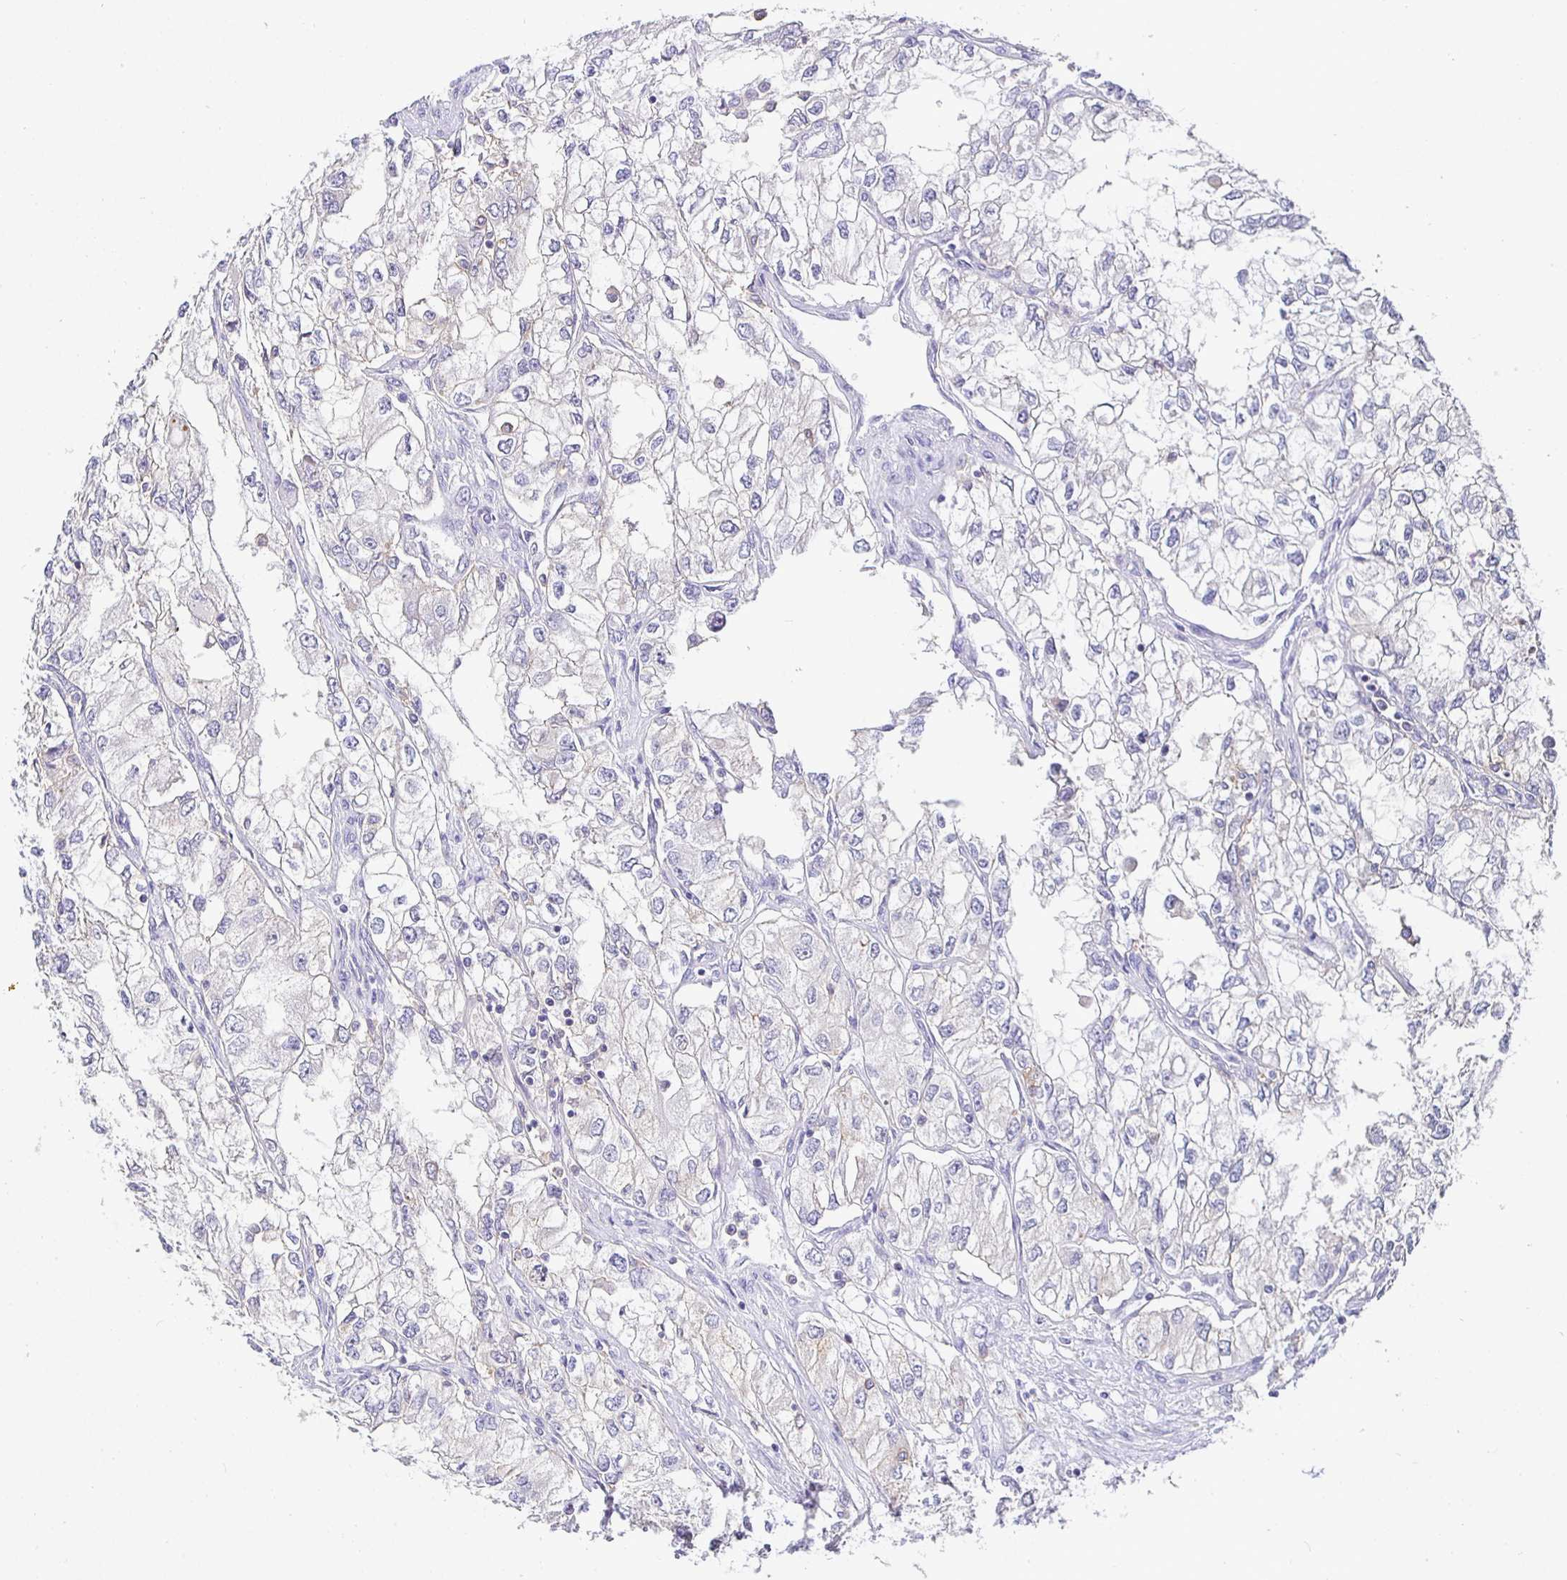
{"staining": {"intensity": "negative", "quantity": "none", "location": "none"}, "tissue": "renal cancer", "cell_type": "Tumor cells", "image_type": "cancer", "snomed": [{"axis": "morphology", "description": "Adenocarcinoma, NOS"}, {"axis": "topography", "description": "Kidney"}], "caption": "The histopathology image reveals no significant expression in tumor cells of renal cancer. Brightfield microscopy of IHC stained with DAB (brown) and hematoxylin (blue), captured at high magnification.", "gene": "SIRPA", "patient": {"sex": "female", "age": 59}}